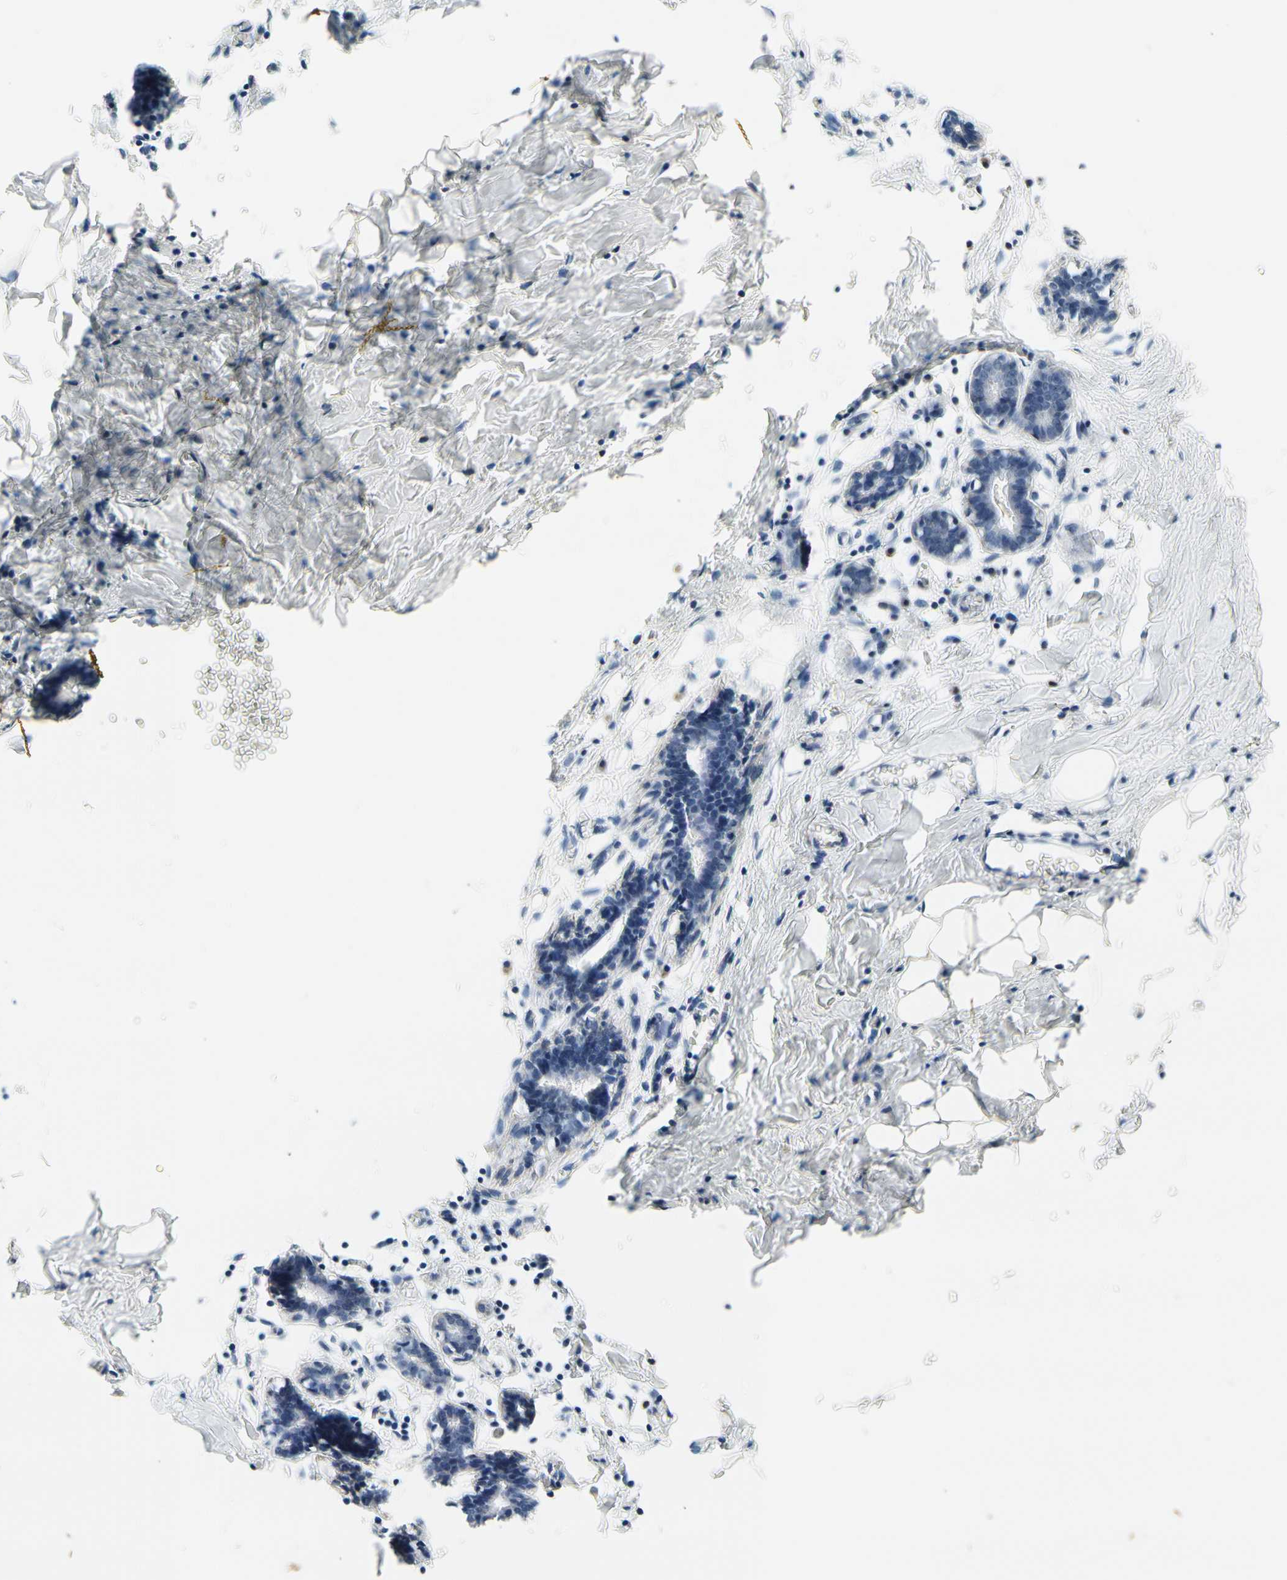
{"staining": {"intensity": "weak", "quantity": "25%-75%", "location": "cytoplasmic/membranous"}, "tissue": "breast", "cell_type": "Adipocytes", "image_type": "normal", "snomed": [{"axis": "morphology", "description": "Normal tissue, NOS"}, {"axis": "topography", "description": "Breast"}], "caption": "Normal breast shows weak cytoplasmic/membranous expression in about 25%-75% of adipocytes, visualized by immunohistochemistry. The staining was performed using DAB (3,3'-diaminobenzidine), with brown indicating positive protein expression. Nuclei are stained blue with hematoxylin.", "gene": "KHDC4", "patient": {"sex": "female", "age": 27}}